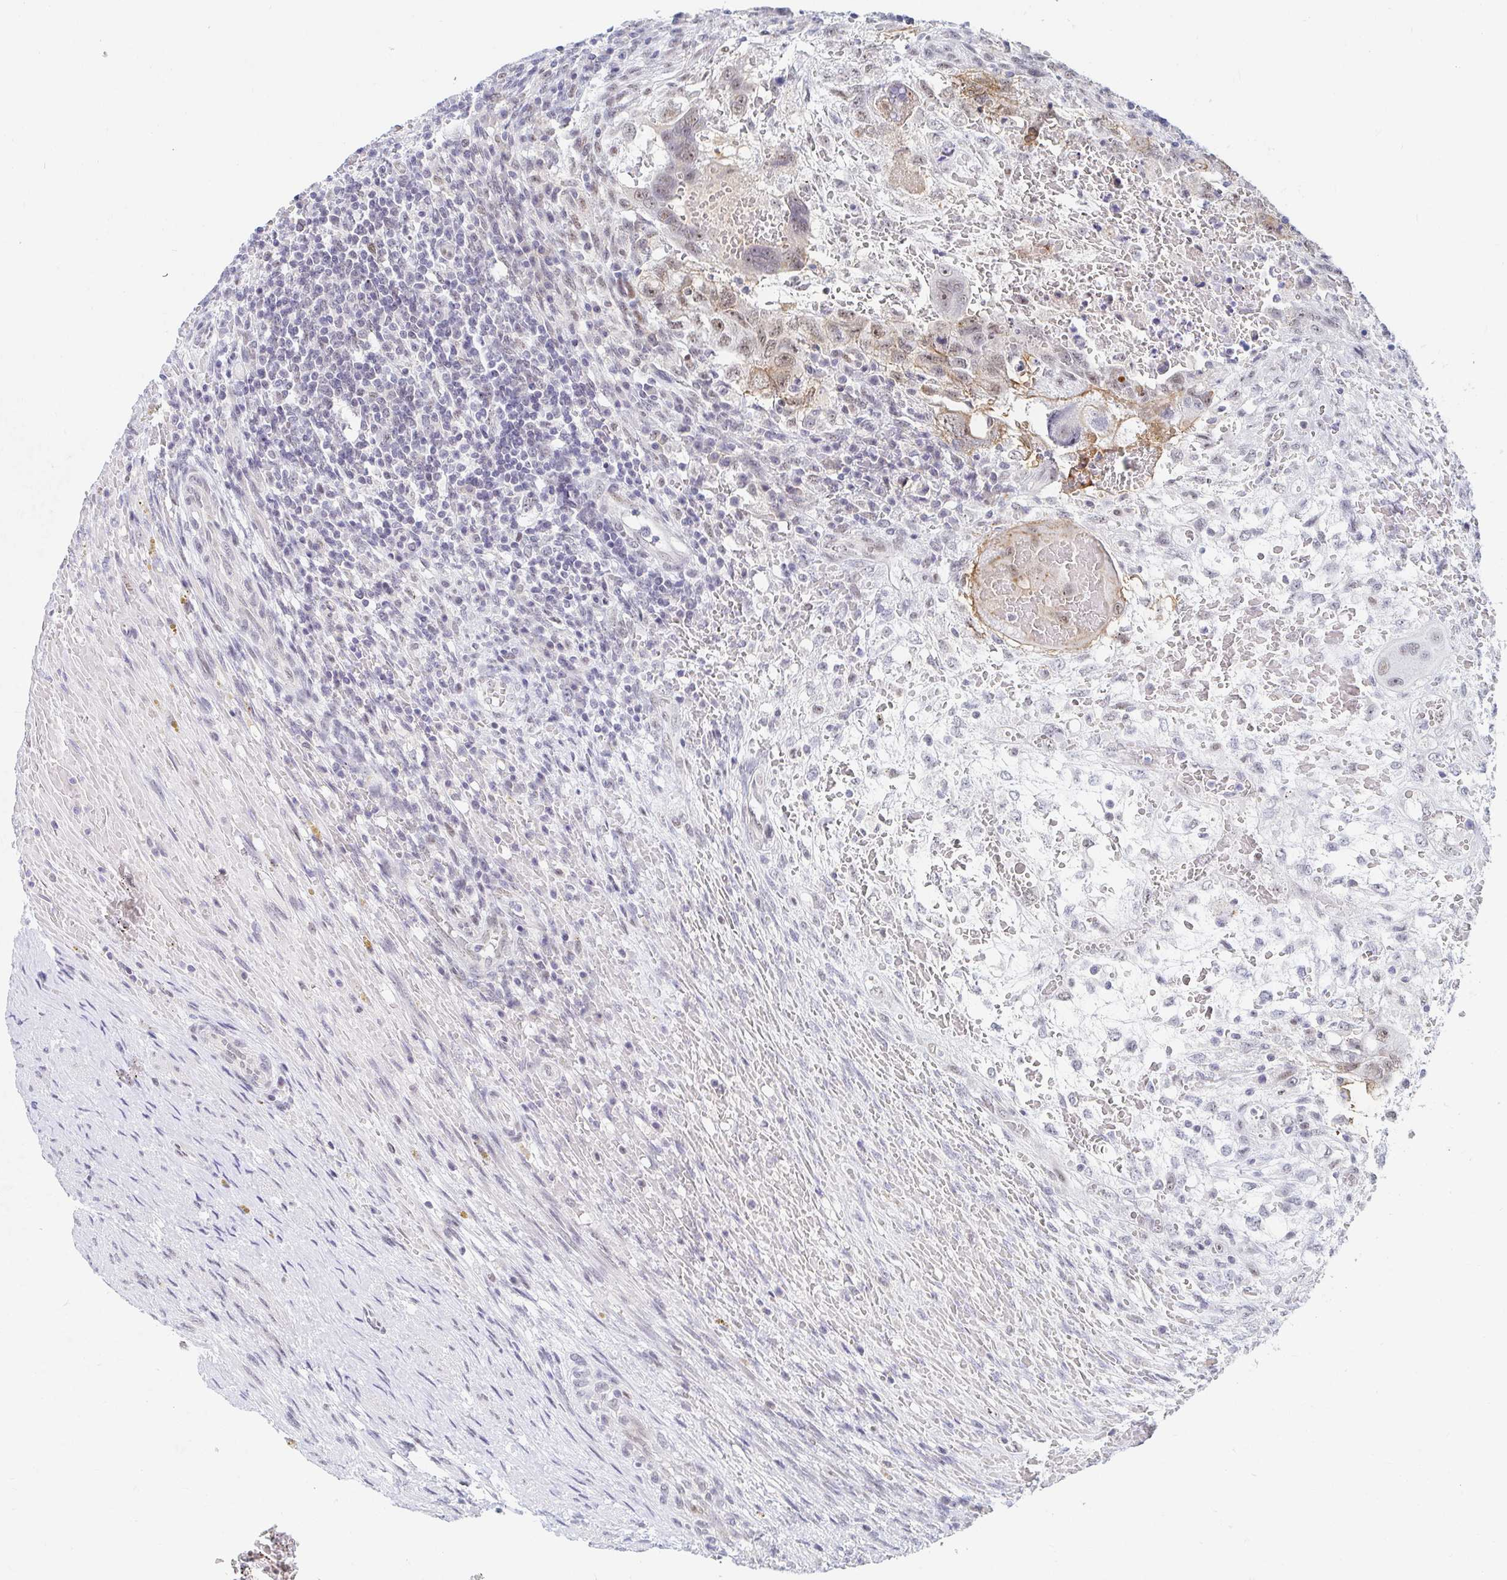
{"staining": {"intensity": "weak", "quantity": "25%-75%", "location": "cytoplasmic/membranous,nuclear"}, "tissue": "testis cancer", "cell_type": "Tumor cells", "image_type": "cancer", "snomed": [{"axis": "morphology", "description": "Carcinoma, Embryonal, NOS"}, {"axis": "topography", "description": "Testis"}], "caption": "Testis cancer stained with DAB (3,3'-diaminobenzidine) immunohistochemistry (IHC) reveals low levels of weak cytoplasmic/membranous and nuclear staining in about 25%-75% of tumor cells.", "gene": "COL28A1", "patient": {"sex": "male", "age": 26}}